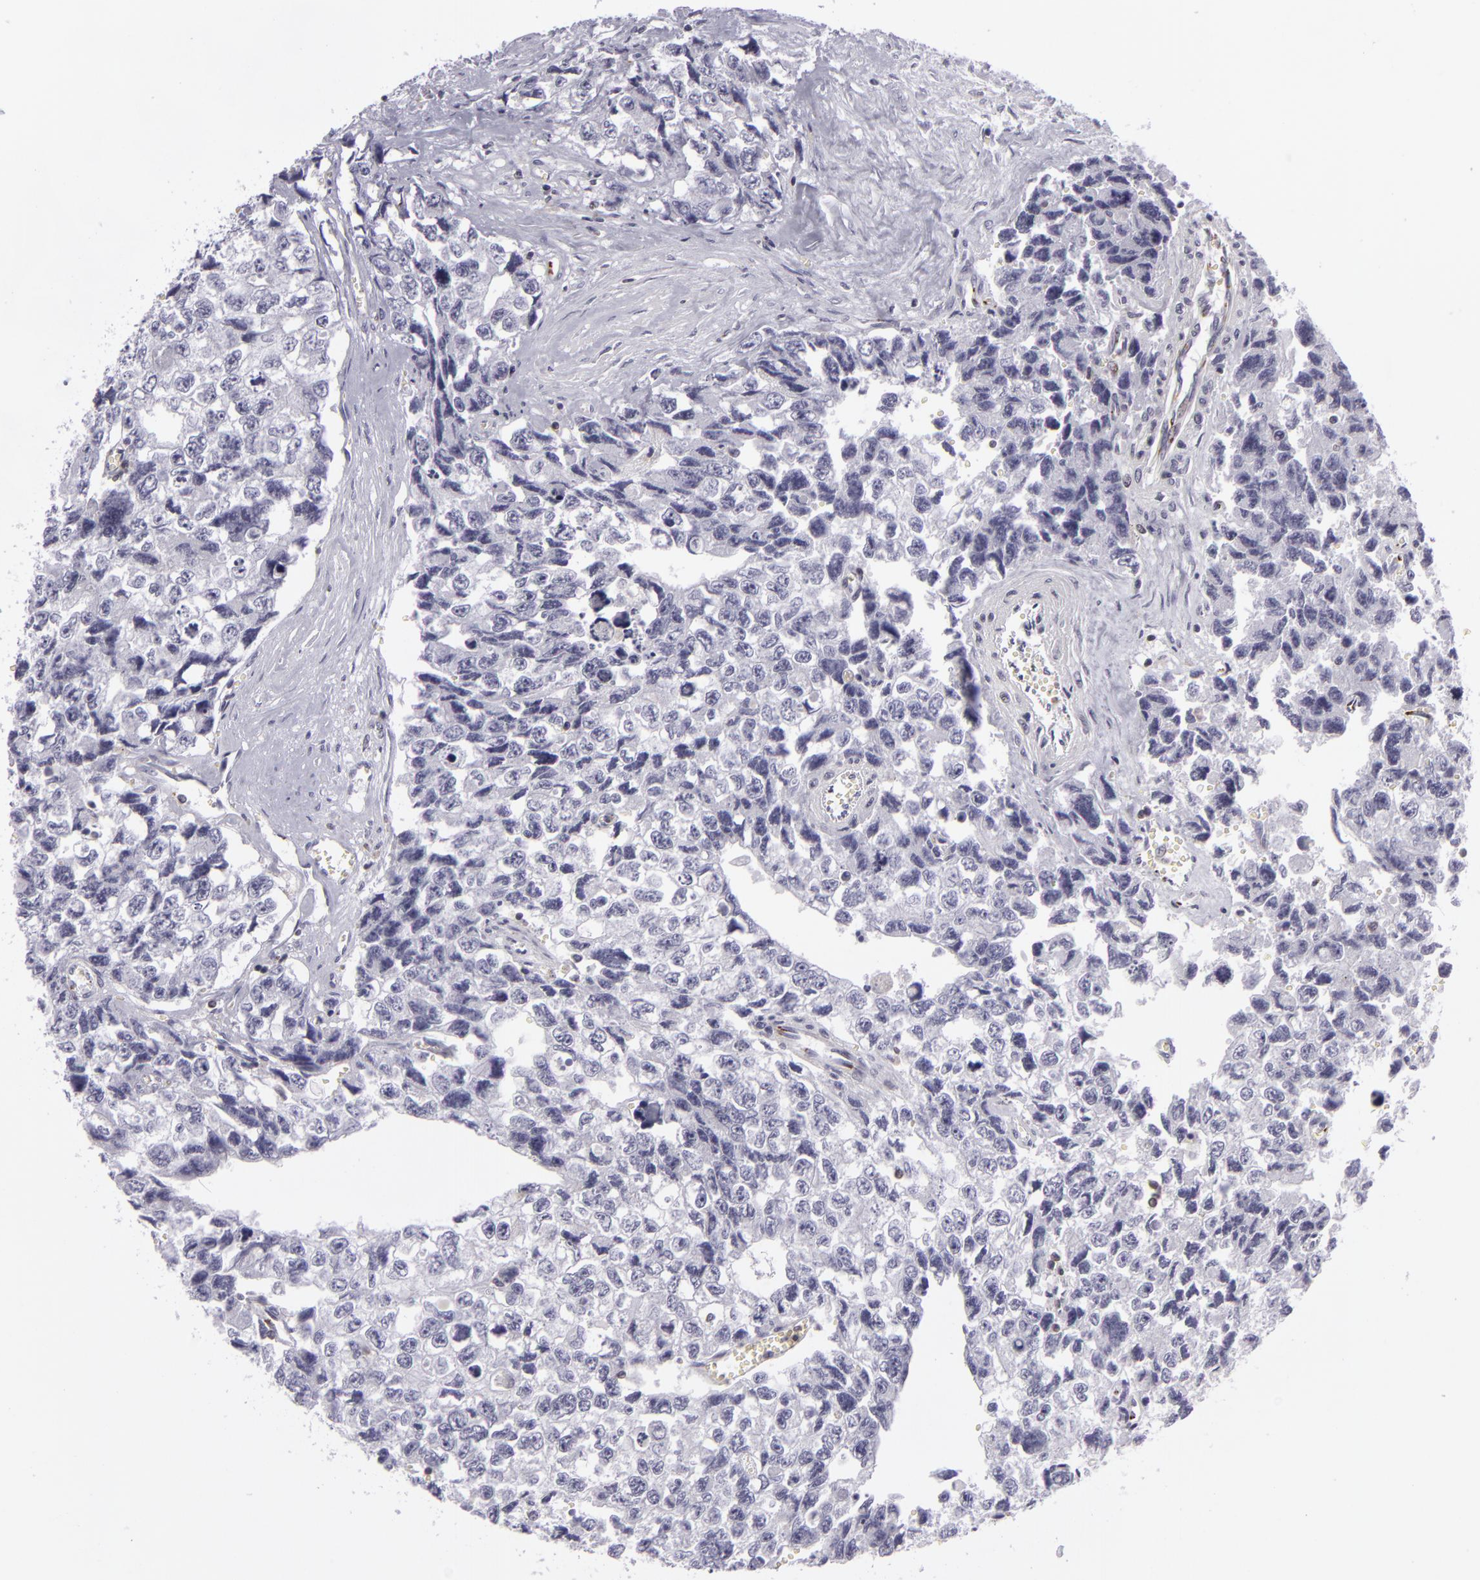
{"staining": {"intensity": "negative", "quantity": "none", "location": "none"}, "tissue": "testis cancer", "cell_type": "Tumor cells", "image_type": "cancer", "snomed": [{"axis": "morphology", "description": "Carcinoma, Embryonal, NOS"}, {"axis": "topography", "description": "Testis"}], "caption": "Immunohistochemistry image of human testis cancer (embryonal carcinoma) stained for a protein (brown), which demonstrates no expression in tumor cells.", "gene": "KCNAB2", "patient": {"sex": "male", "age": 31}}